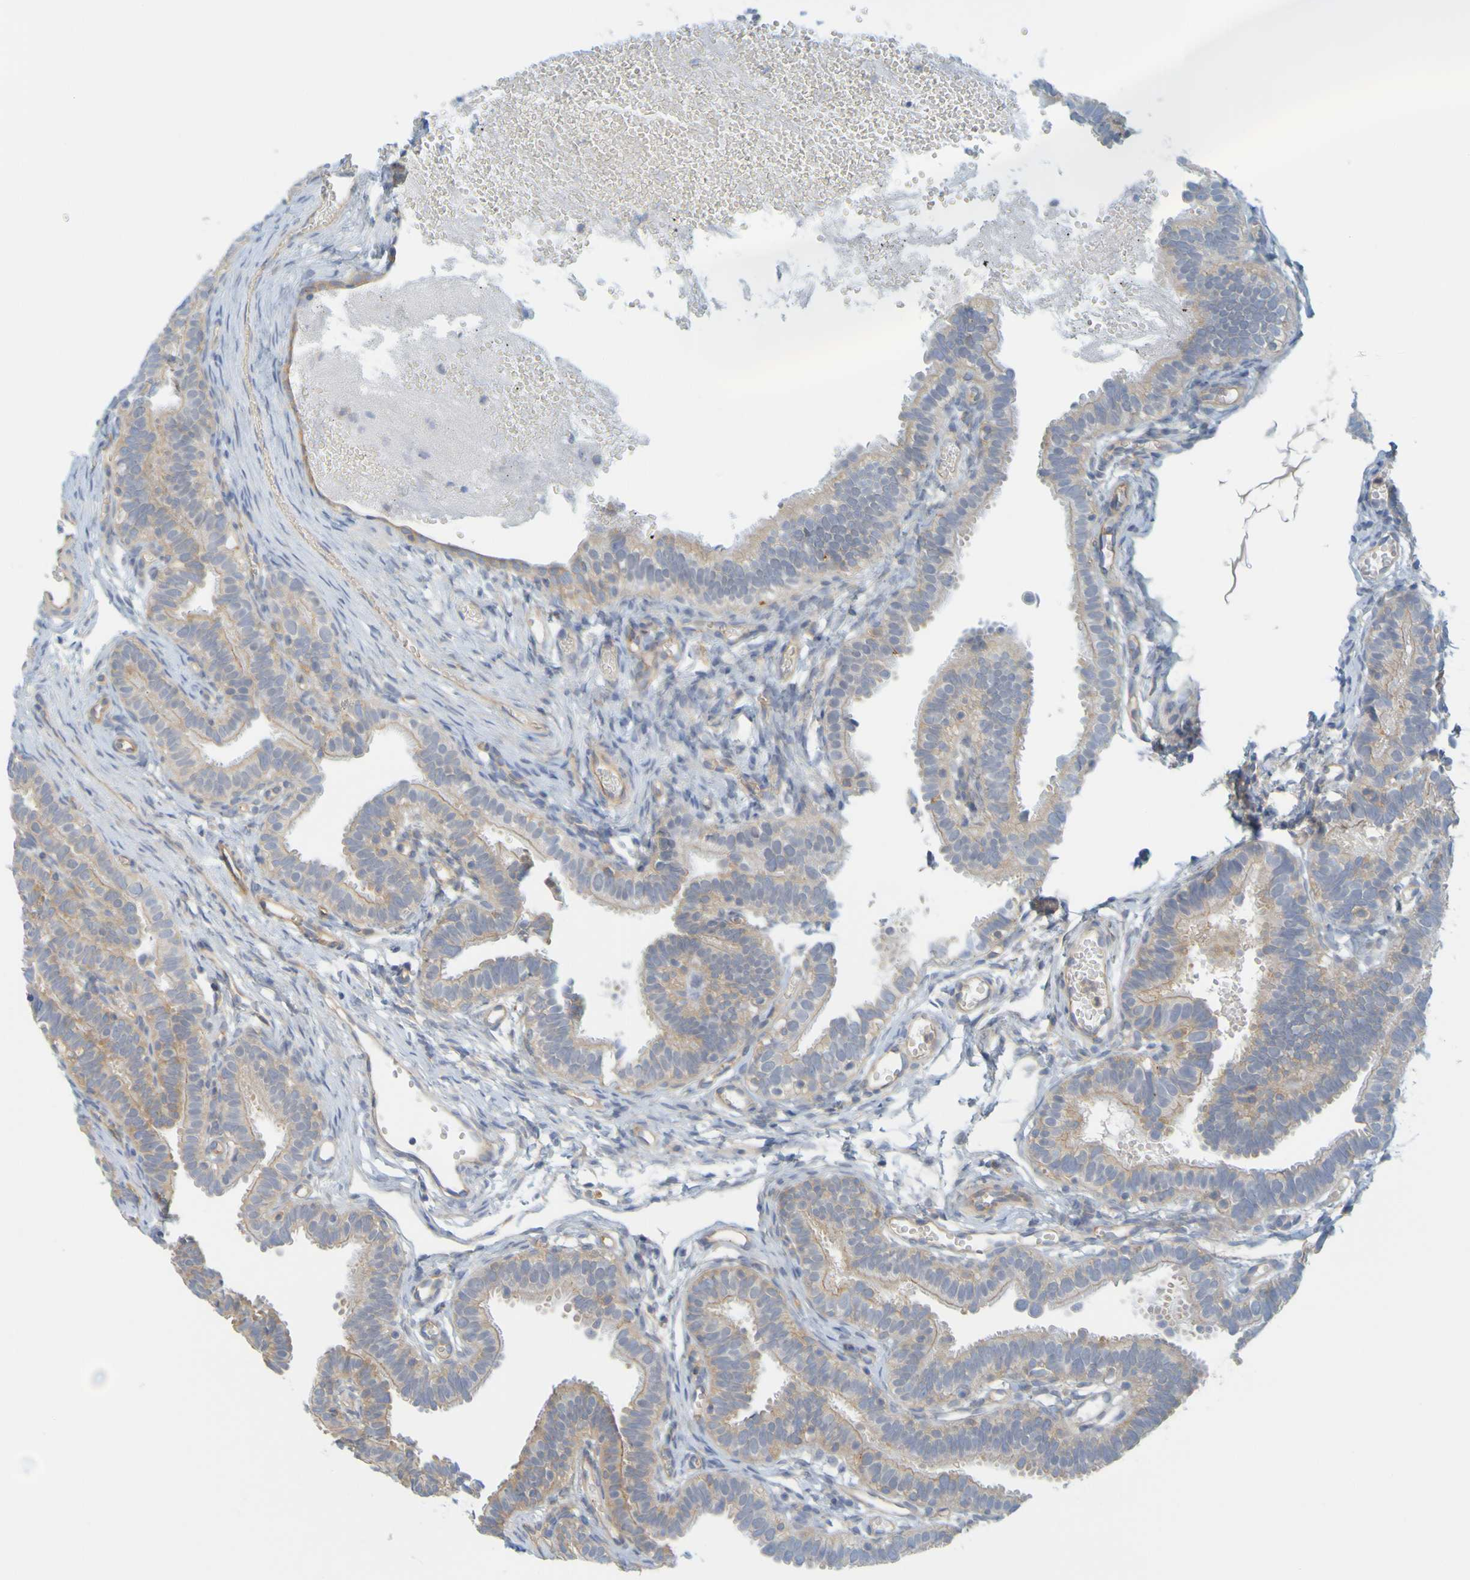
{"staining": {"intensity": "moderate", "quantity": ">75%", "location": "cytoplasmic/membranous"}, "tissue": "fallopian tube", "cell_type": "Glandular cells", "image_type": "normal", "snomed": [{"axis": "morphology", "description": "Normal tissue, NOS"}, {"axis": "topography", "description": "Fallopian tube"}, {"axis": "topography", "description": "Placenta"}], "caption": "Protein positivity by immunohistochemistry demonstrates moderate cytoplasmic/membranous expression in about >75% of glandular cells in benign fallopian tube.", "gene": "APPL1", "patient": {"sex": "female", "age": 34}}